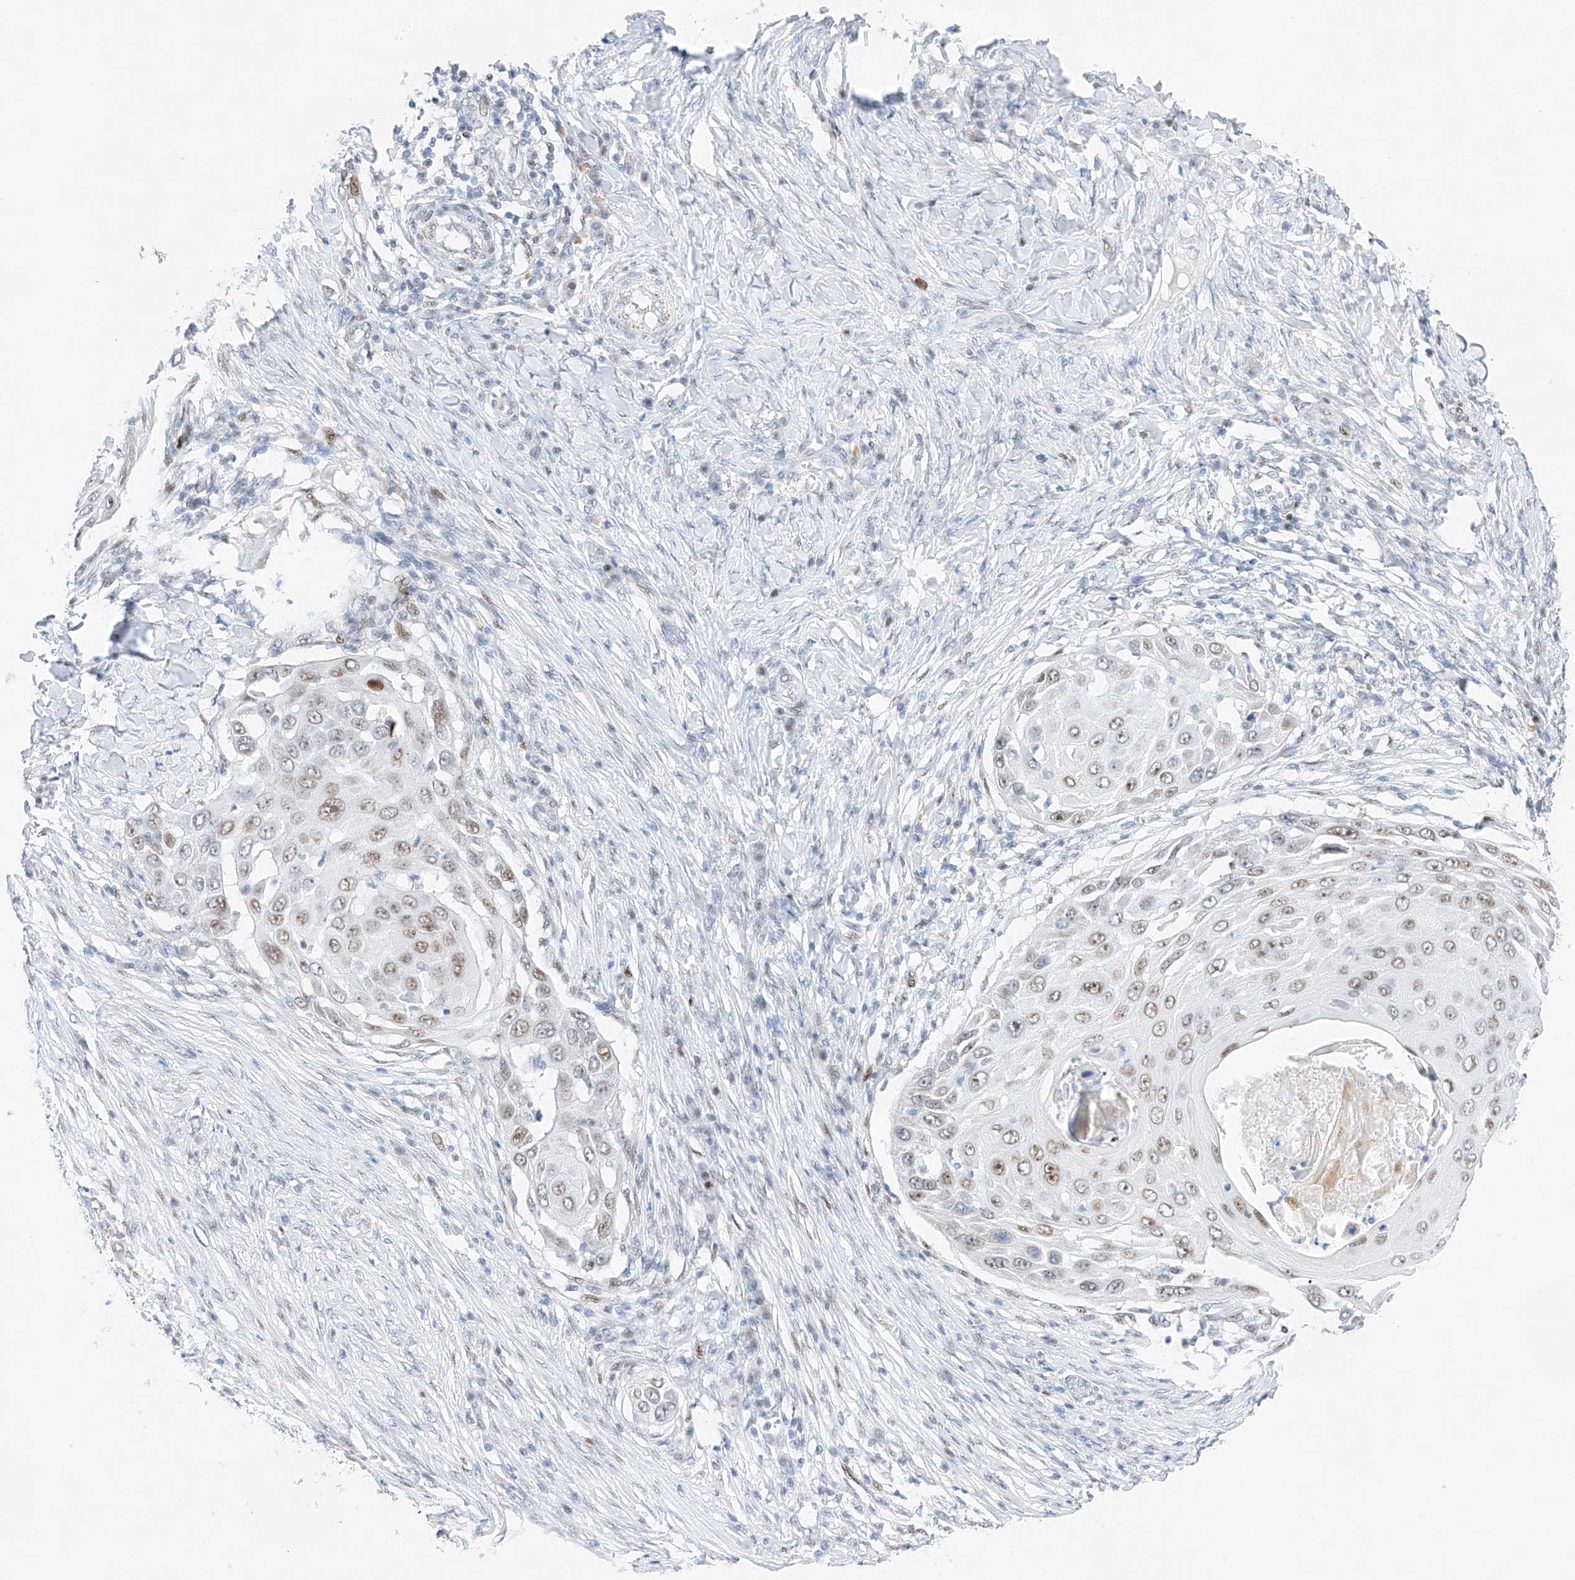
{"staining": {"intensity": "moderate", "quantity": ">75%", "location": "nuclear"}, "tissue": "skin cancer", "cell_type": "Tumor cells", "image_type": "cancer", "snomed": [{"axis": "morphology", "description": "Squamous cell carcinoma, NOS"}, {"axis": "topography", "description": "Skin"}], "caption": "Tumor cells show medium levels of moderate nuclear positivity in about >75% of cells in human skin cancer (squamous cell carcinoma).", "gene": "NT5C3B", "patient": {"sex": "female", "age": 44}}